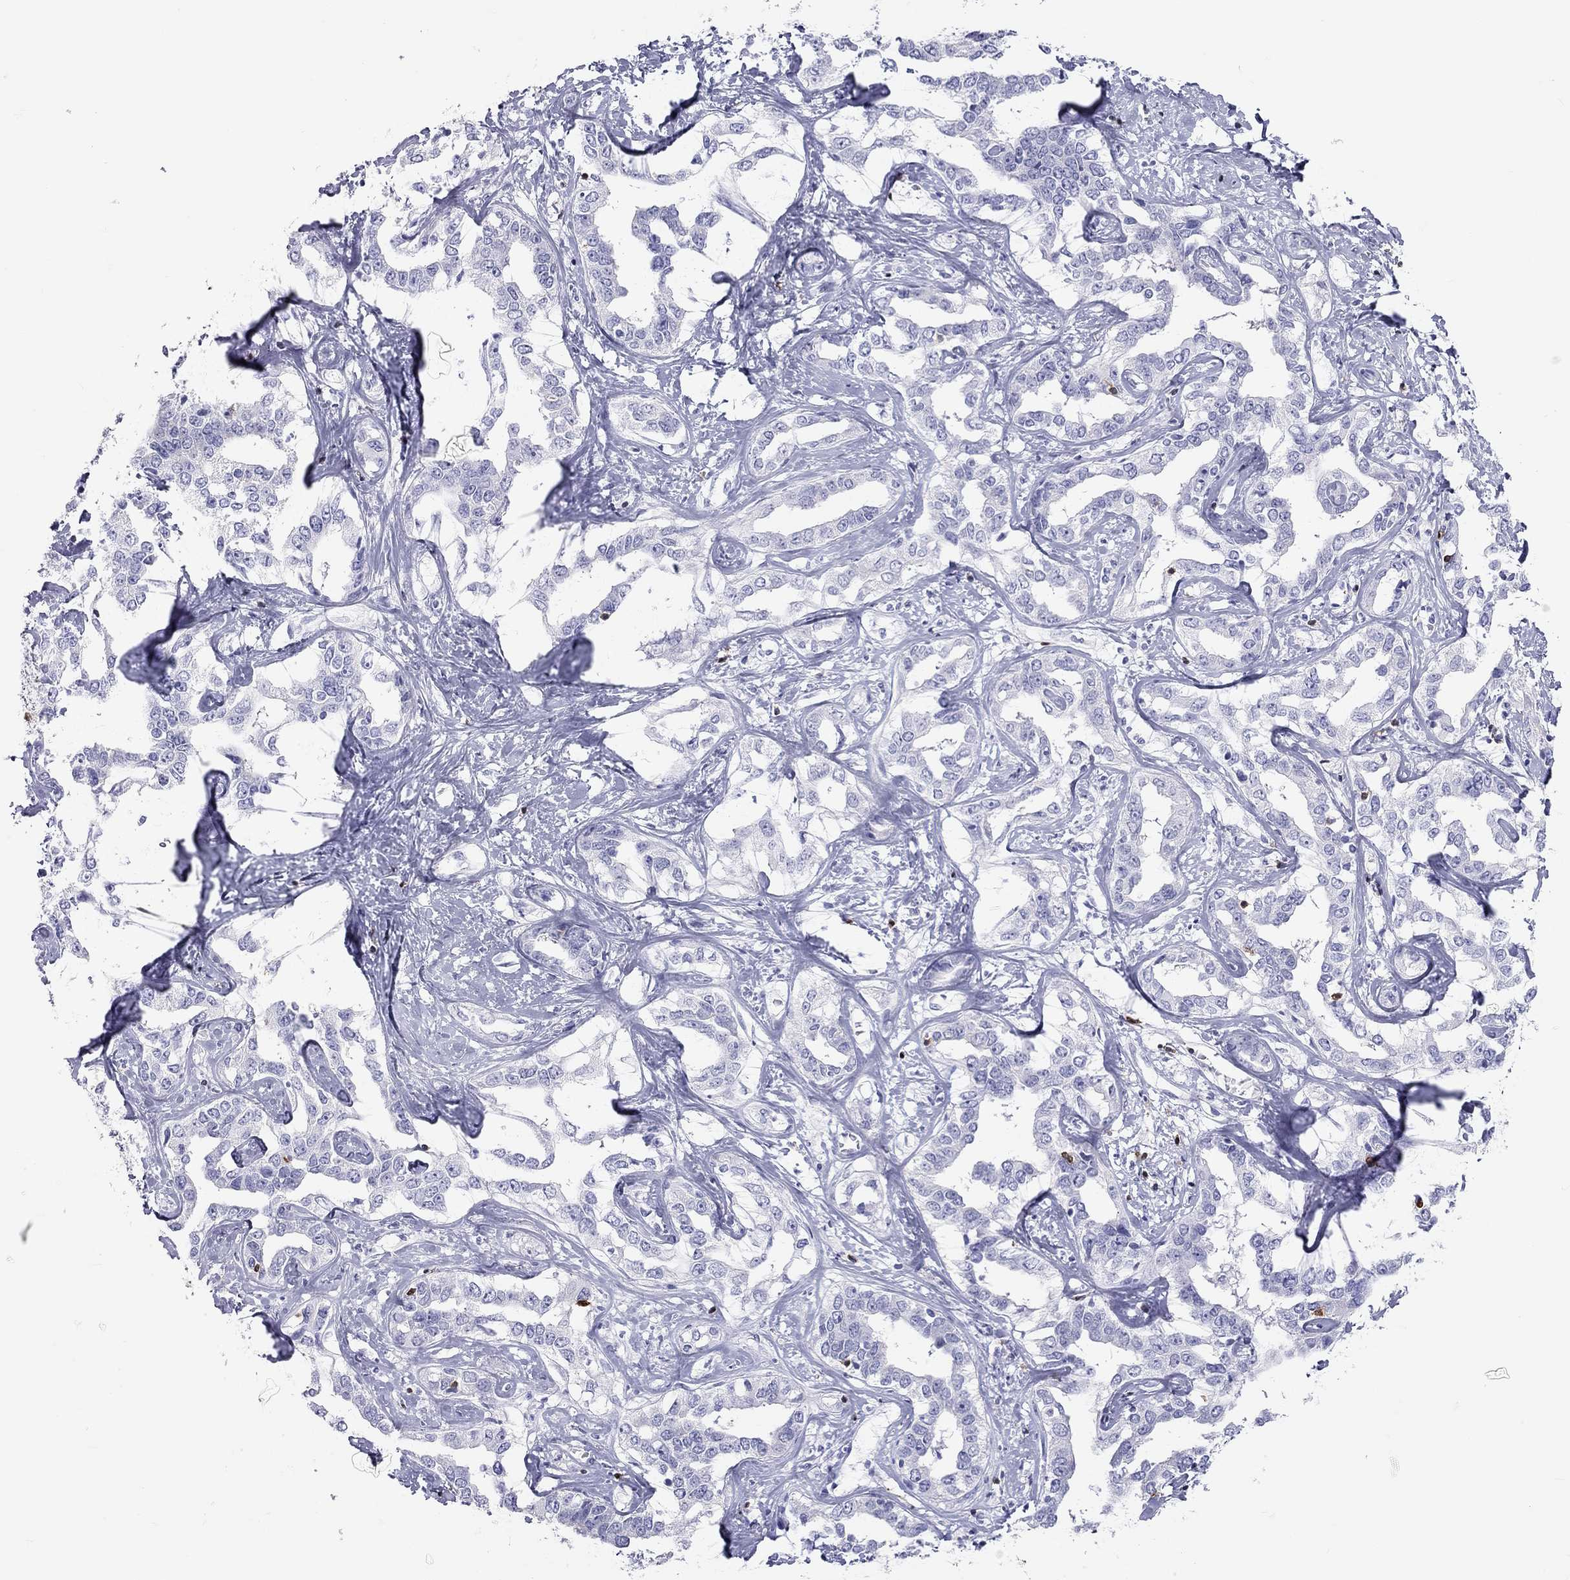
{"staining": {"intensity": "negative", "quantity": "none", "location": "none"}, "tissue": "liver cancer", "cell_type": "Tumor cells", "image_type": "cancer", "snomed": [{"axis": "morphology", "description": "Cholangiocarcinoma"}, {"axis": "topography", "description": "Liver"}], "caption": "High magnification brightfield microscopy of liver cancer stained with DAB (brown) and counterstained with hematoxylin (blue): tumor cells show no significant expression. (DAB IHC, high magnification).", "gene": "SH2D2A", "patient": {"sex": "male", "age": 59}}